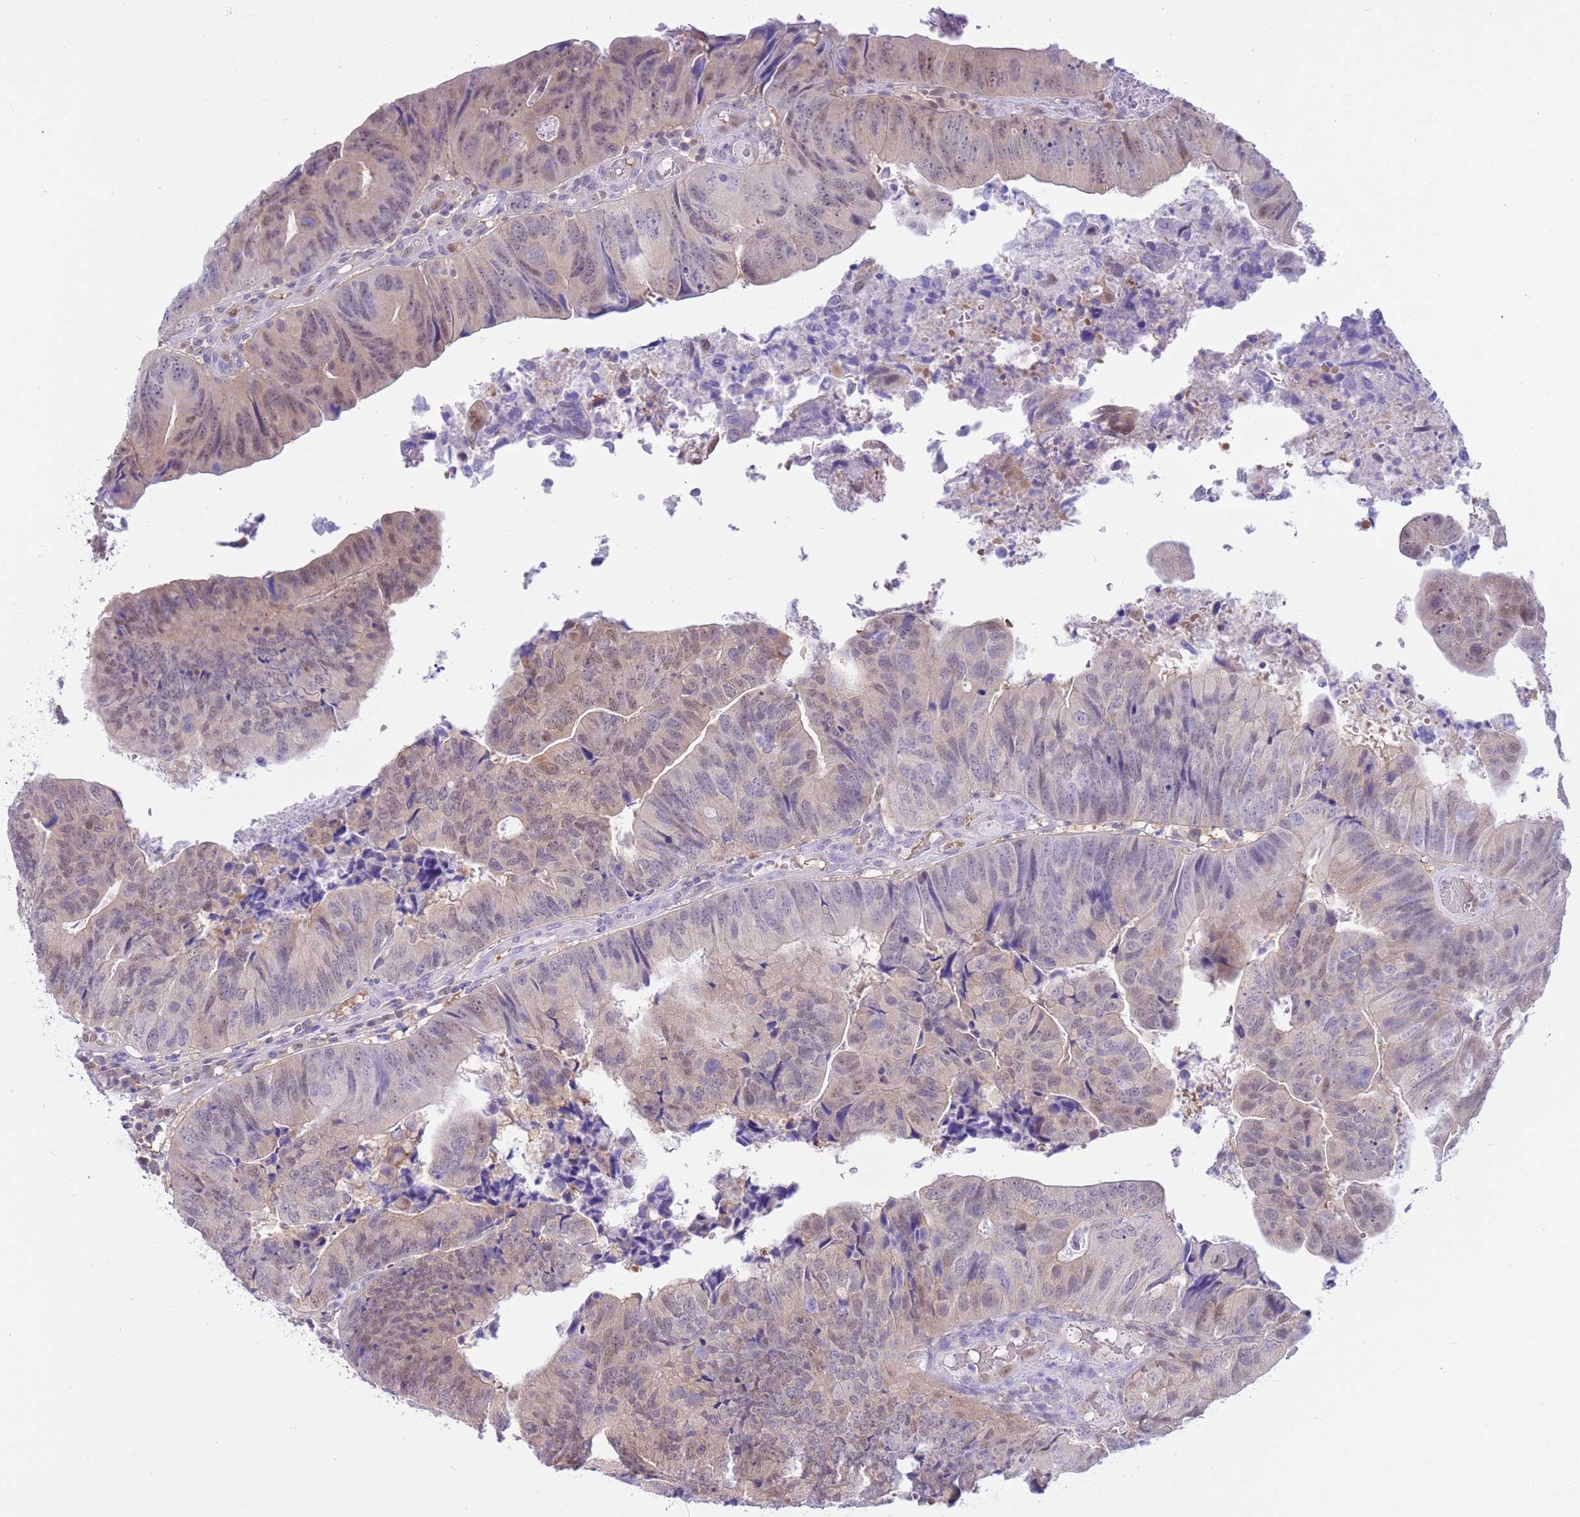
{"staining": {"intensity": "weak", "quantity": "25%-75%", "location": "cytoplasmic/membranous,nuclear"}, "tissue": "colorectal cancer", "cell_type": "Tumor cells", "image_type": "cancer", "snomed": [{"axis": "morphology", "description": "Adenocarcinoma, NOS"}, {"axis": "topography", "description": "Colon"}], "caption": "Immunohistochemistry (IHC) staining of adenocarcinoma (colorectal), which displays low levels of weak cytoplasmic/membranous and nuclear positivity in approximately 25%-75% of tumor cells indicating weak cytoplasmic/membranous and nuclear protein positivity. The staining was performed using DAB (brown) for protein detection and nuclei were counterstained in hematoxylin (blue).", "gene": "DDI2", "patient": {"sex": "female", "age": 67}}